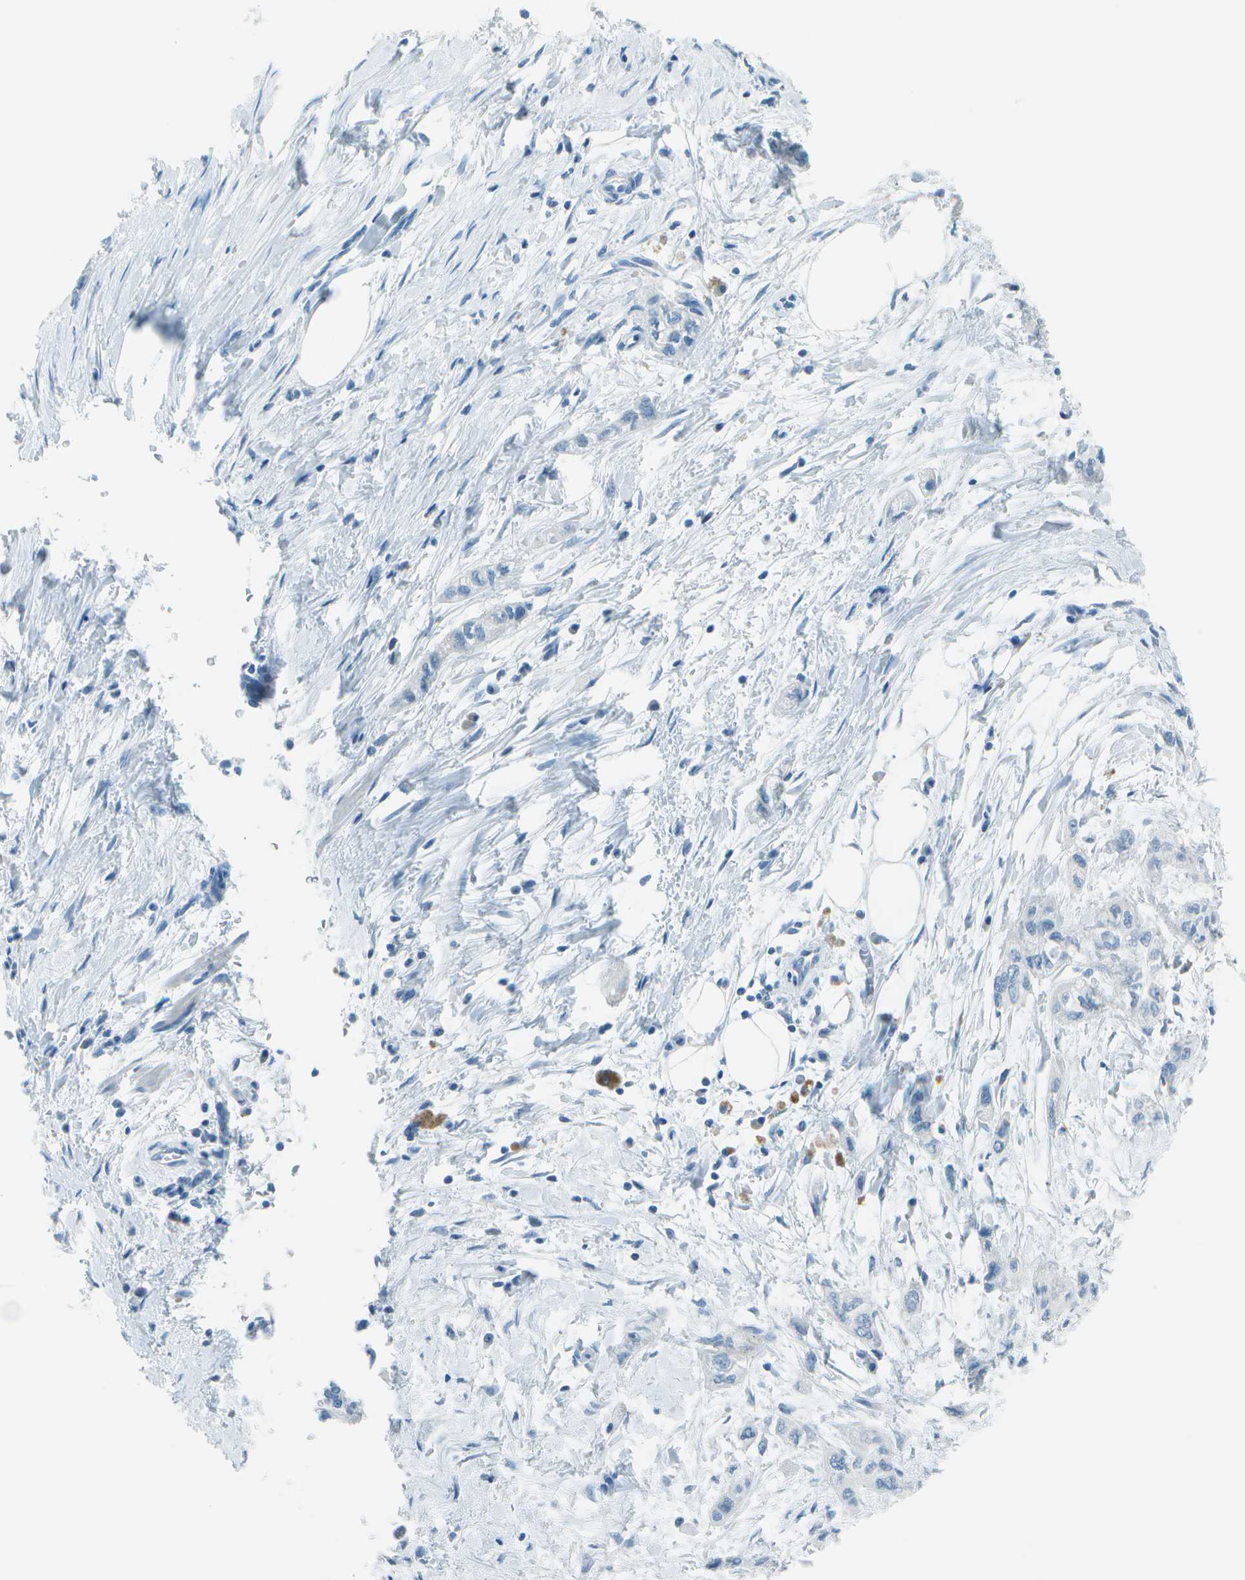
{"staining": {"intensity": "negative", "quantity": "none", "location": "none"}, "tissue": "pancreatic cancer", "cell_type": "Tumor cells", "image_type": "cancer", "snomed": [{"axis": "morphology", "description": "Adenocarcinoma, NOS"}, {"axis": "topography", "description": "Pancreas"}], "caption": "IHC of adenocarcinoma (pancreatic) exhibits no expression in tumor cells. (DAB (3,3'-diaminobenzidine) IHC visualized using brightfield microscopy, high magnification).", "gene": "FGF1", "patient": {"sex": "male", "age": 74}}